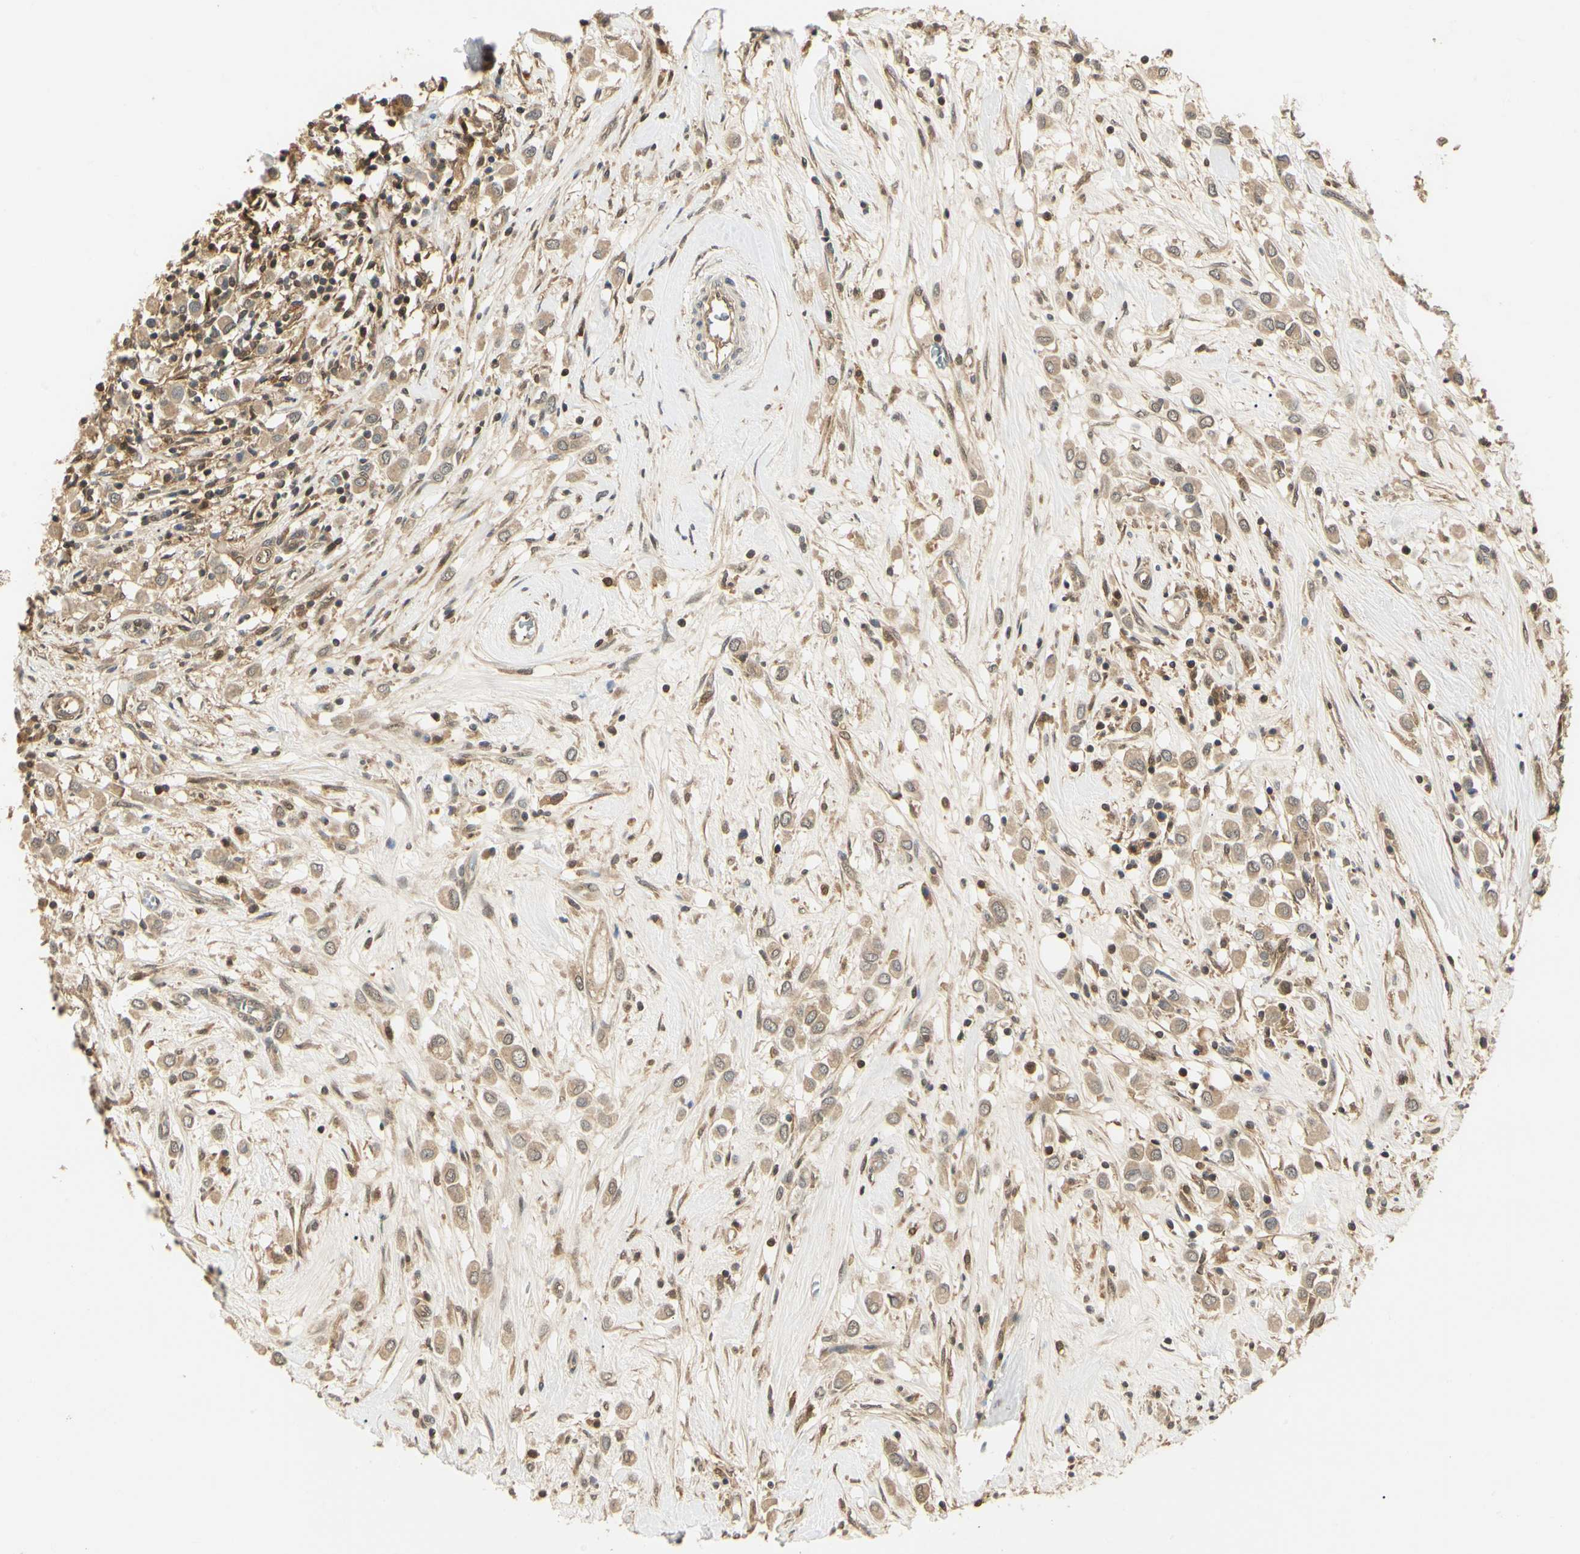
{"staining": {"intensity": "weak", "quantity": ">75%", "location": "cytoplasmic/membranous"}, "tissue": "breast cancer", "cell_type": "Tumor cells", "image_type": "cancer", "snomed": [{"axis": "morphology", "description": "Duct carcinoma"}, {"axis": "topography", "description": "Breast"}], "caption": "Tumor cells display low levels of weak cytoplasmic/membranous positivity in approximately >75% of cells in human breast cancer. The staining is performed using DAB brown chromogen to label protein expression. The nuclei are counter-stained blue using hematoxylin.", "gene": "UBE2Z", "patient": {"sex": "female", "age": 61}}